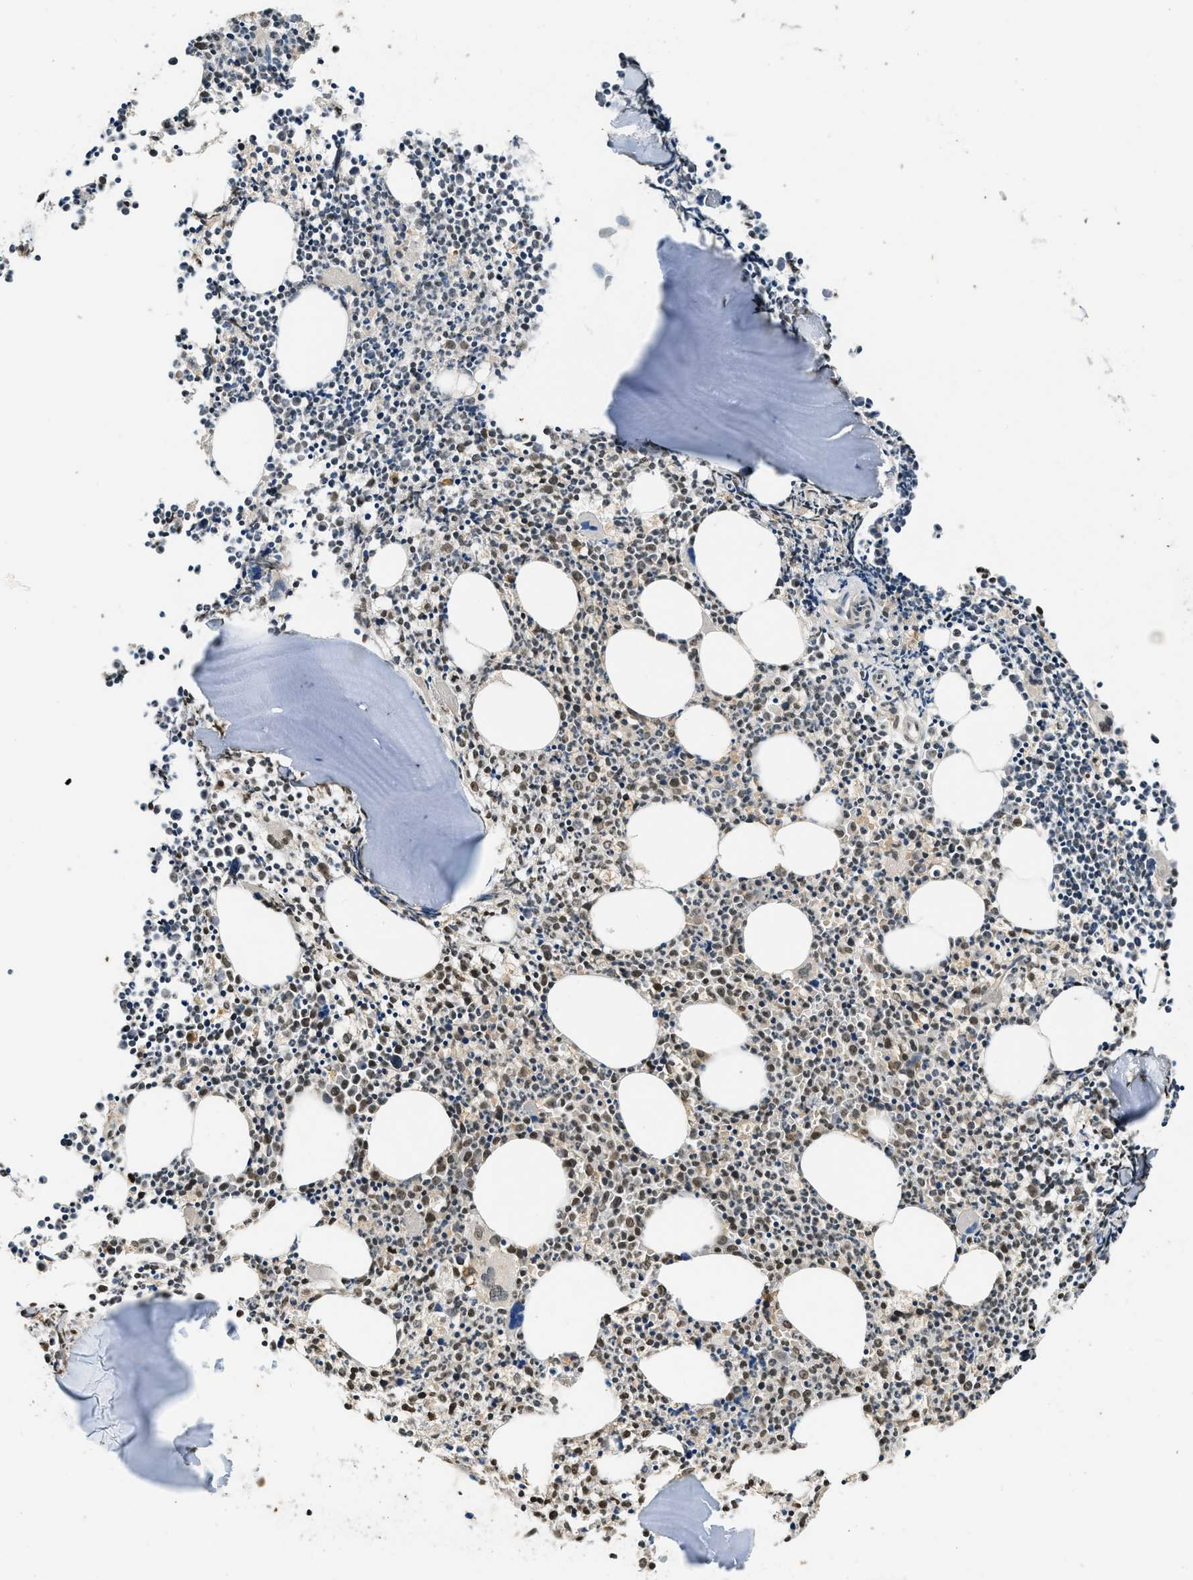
{"staining": {"intensity": "moderate", "quantity": ">75%", "location": "nuclear"}, "tissue": "bone marrow", "cell_type": "Hematopoietic cells", "image_type": "normal", "snomed": [{"axis": "morphology", "description": "Normal tissue, NOS"}, {"axis": "morphology", "description": "Inflammation, NOS"}, {"axis": "topography", "description": "Bone marrow"}], "caption": "A high-resolution micrograph shows immunohistochemistry staining of unremarkable bone marrow, which demonstrates moderate nuclear staining in about >75% of hematopoietic cells.", "gene": "SIAH1", "patient": {"sex": "female", "age": 53}}